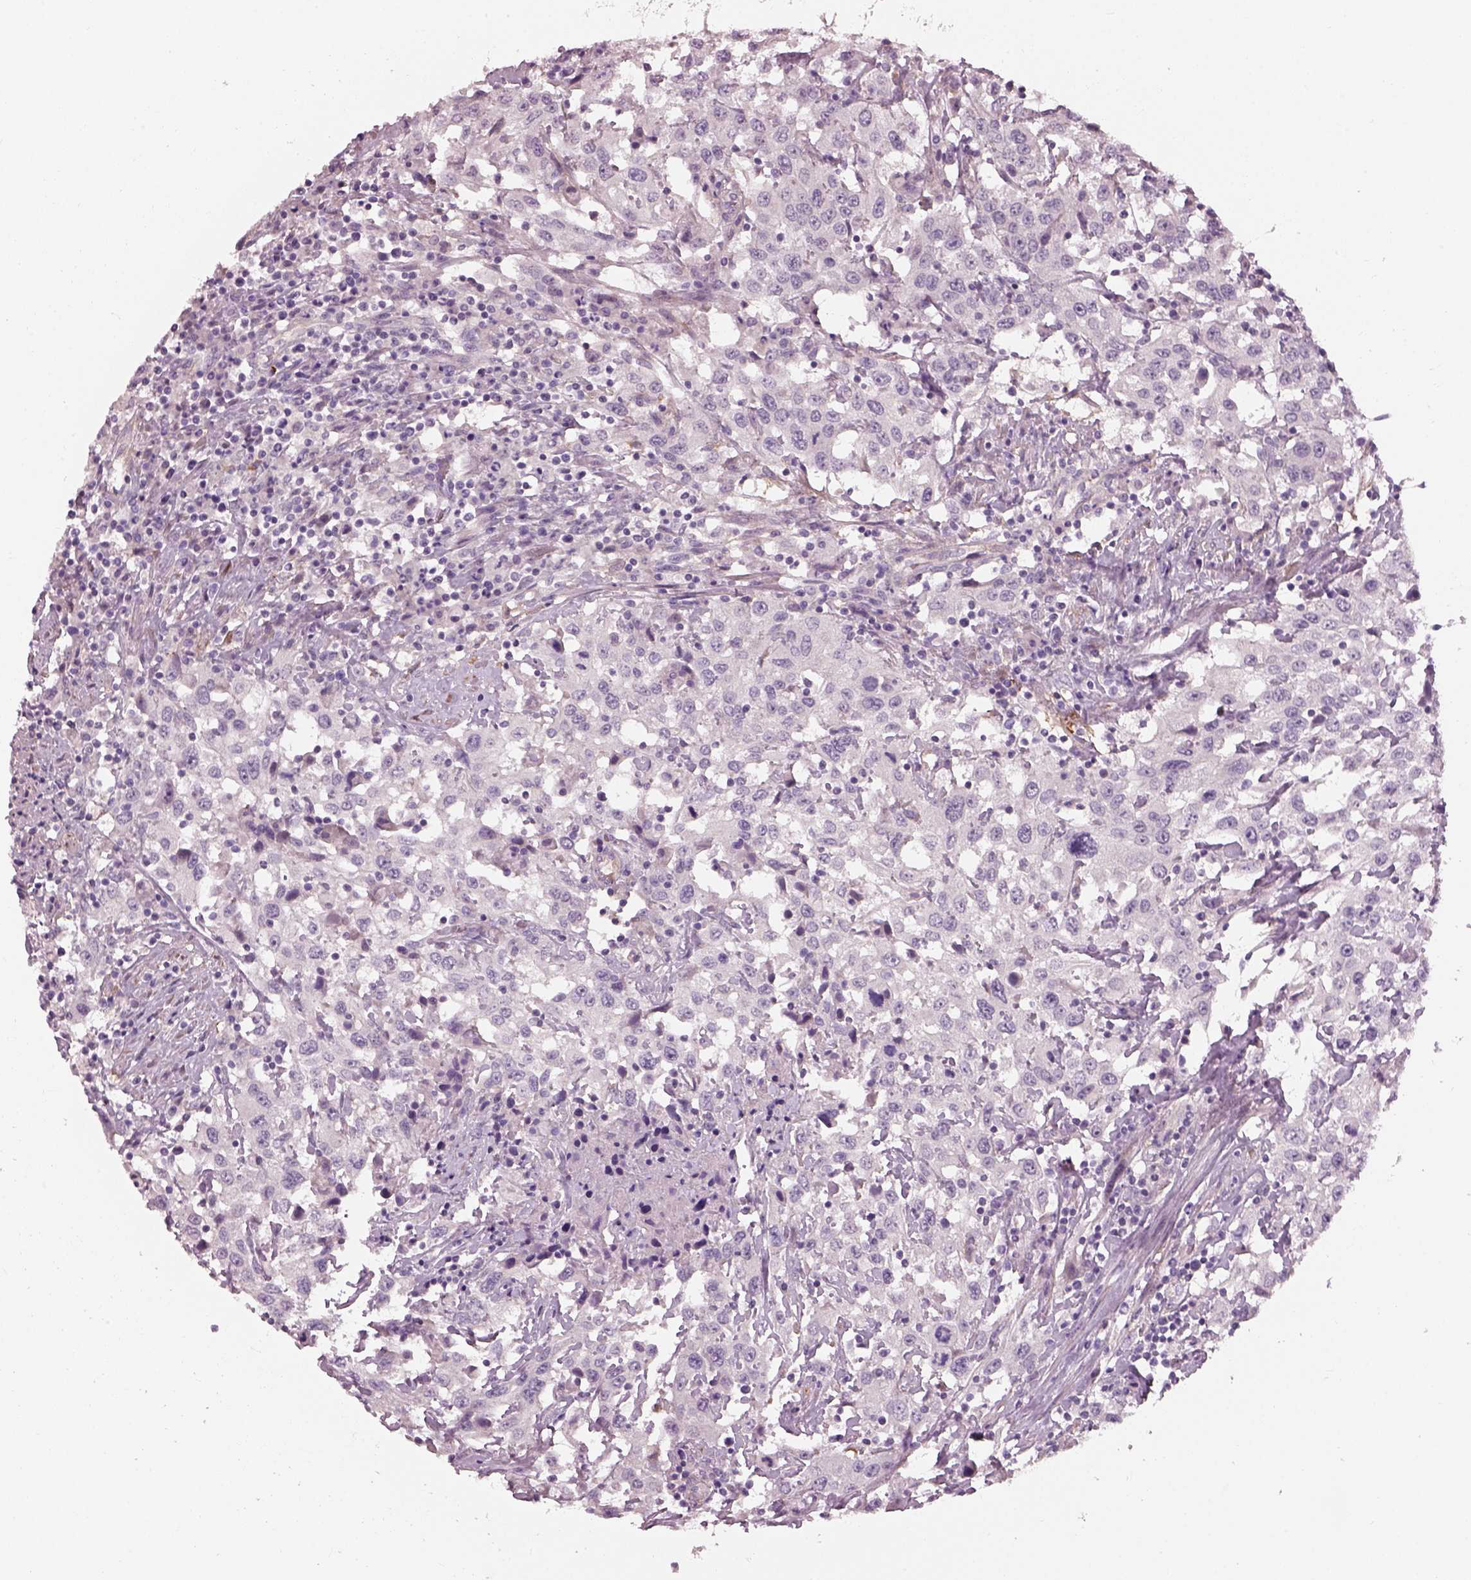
{"staining": {"intensity": "negative", "quantity": "none", "location": "none"}, "tissue": "urothelial cancer", "cell_type": "Tumor cells", "image_type": "cancer", "snomed": [{"axis": "morphology", "description": "Urothelial carcinoma, High grade"}, {"axis": "topography", "description": "Urinary bladder"}], "caption": "IHC image of neoplastic tissue: urothelial cancer stained with DAB (3,3'-diaminobenzidine) displays no significant protein positivity in tumor cells. (Brightfield microscopy of DAB immunohistochemistry (IHC) at high magnification).", "gene": "PRKCZ", "patient": {"sex": "male", "age": 61}}